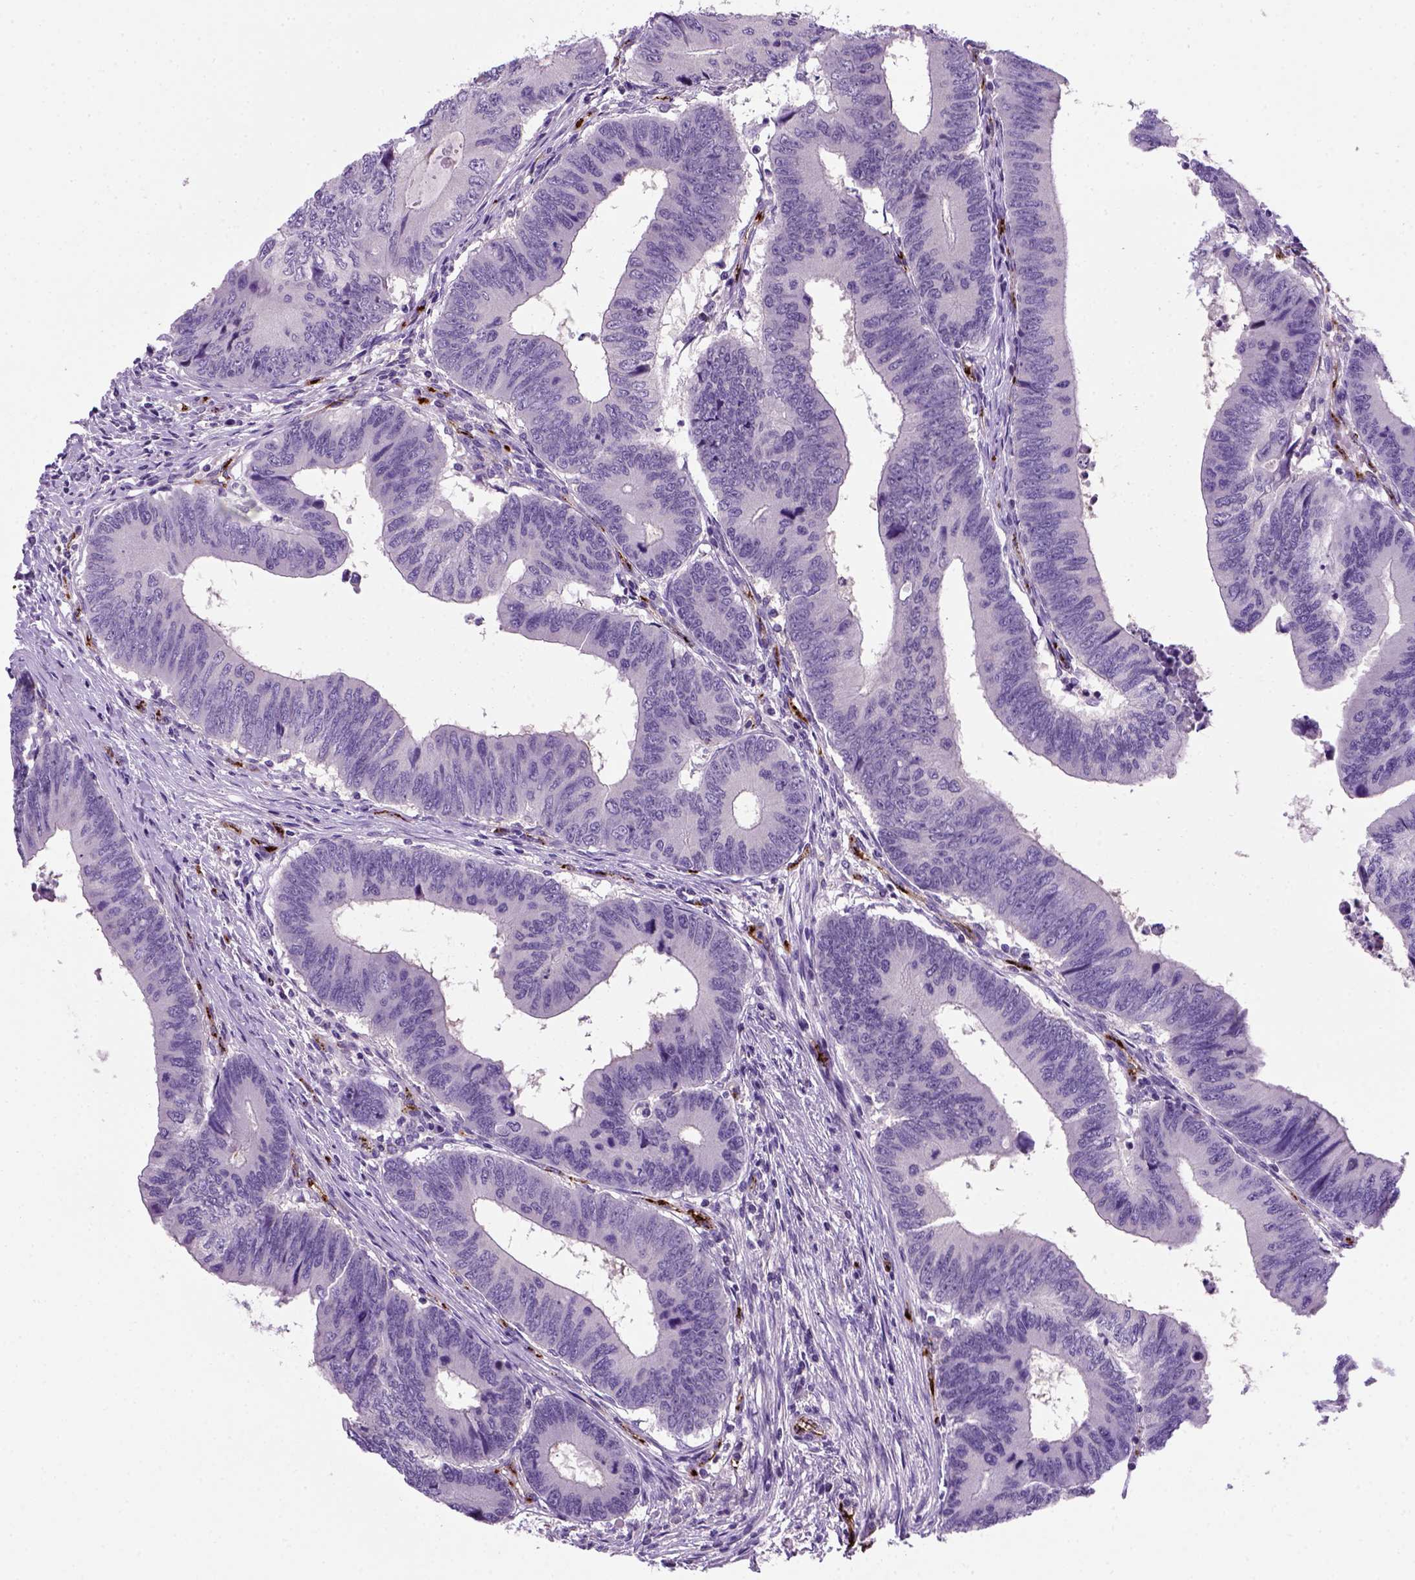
{"staining": {"intensity": "negative", "quantity": "none", "location": "none"}, "tissue": "colorectal cancer", "cell_type": "Tumor cells", "image_type": "cancer", "snomed": [{"axis": "morphology", "description": "Adenocarcinoma, NOS"}, {"axis": "topography", "description": "Colon"}], "caption": "This is a photomicrograph of IHC staining of colorectal cancer (adenocarcinoma), which shows no staining in tumor cells.", "gene": "VWF", "patient": {"sex": "male", "age": 53}}